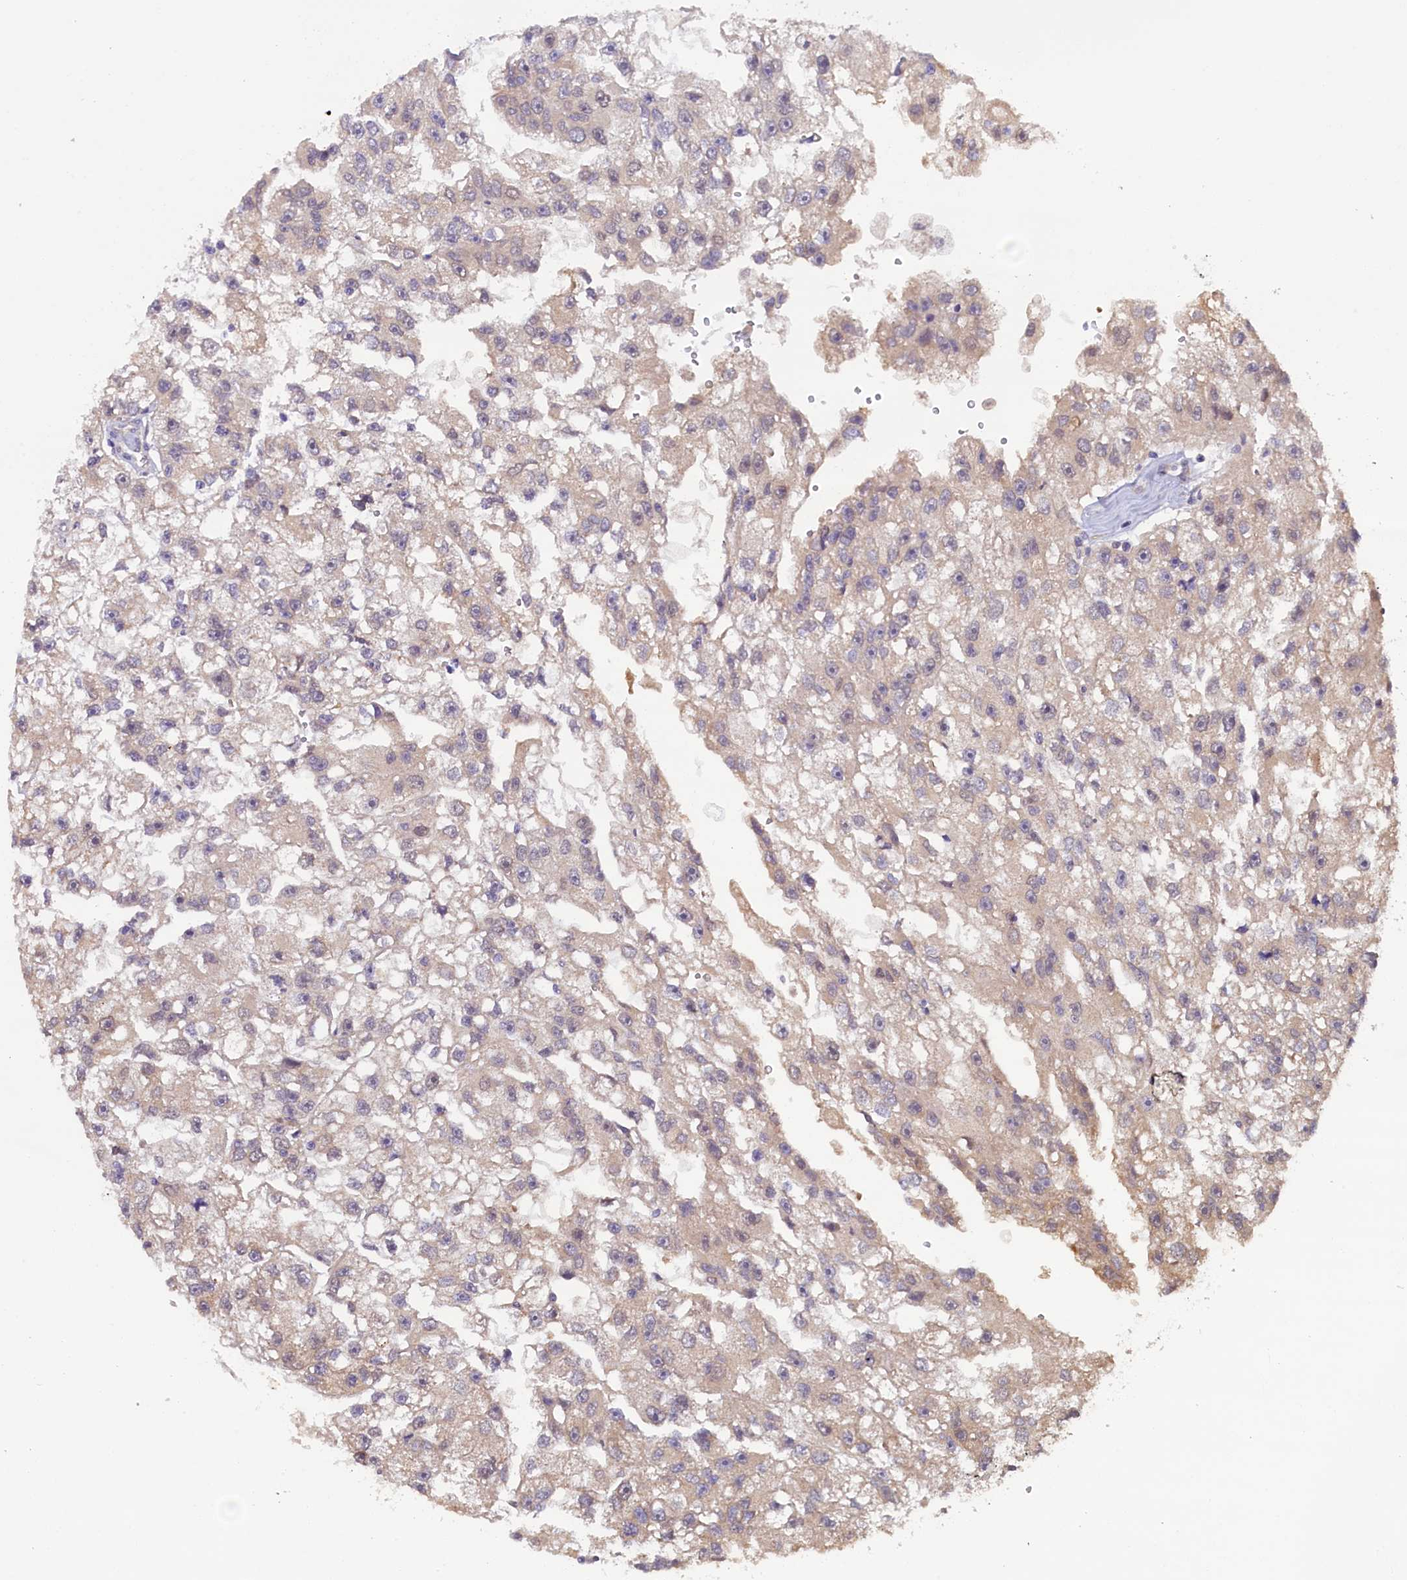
{"staining": {"intensity": "weak", "quantity": "<25%", "location": "cytoplasmic/membranous"}, "tissue": "renal cancer", "cell_type": "Tumor cells", "image_type": "cancer", "snomed": [{"axis": "morphology", "description": "Adenocarcinoma, NOS"}, {"axis": "topography", "description": "Kidney"}], "caption": "The micrograph exhibits no significant positivity in tumor cells of adenocarcinoma (renal).", "gene": "CCDC9B", "patient": {"sex": "male", "age": 63}}